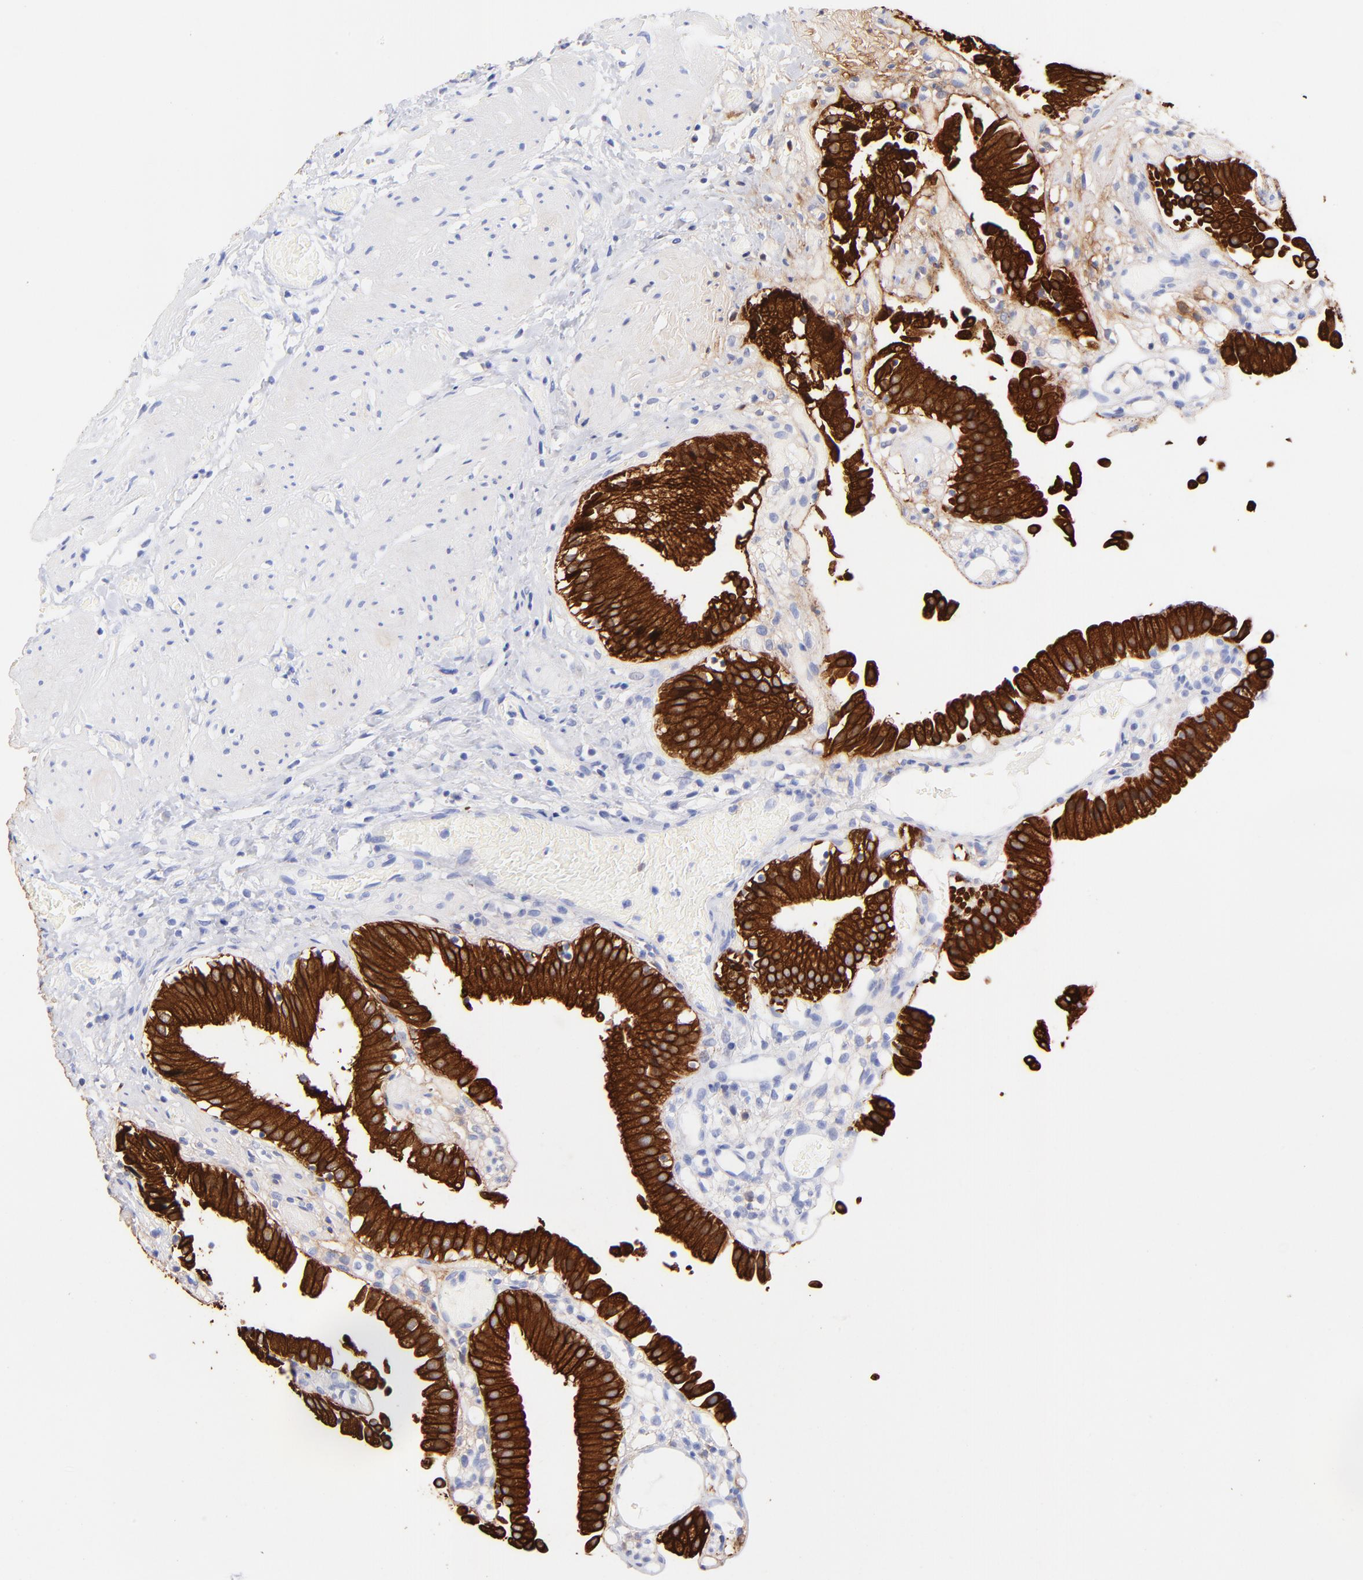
{"staining": {"intensity": "strong", "quantity": ">75%", "location": "cytoplasmic/membranous"}, "tissue": "gallbladder", "cell_type": "Glandular cells", "image_type": "normal", "snomed": [{"axis": "morphology", "description": "Normal tissue, NOS"}, {"axis": "topography", "description": "Gallbladder"}], "caption": "Immunohistochemistry photomicrograph of unremarkable gallbladder stained for a protein (brown), which displays high levels of strong cytoplasmic/membranous expression in about >75% of glandular cells.", "gene": "KRT19", "patient": {"sex": "male", "age": 65}}